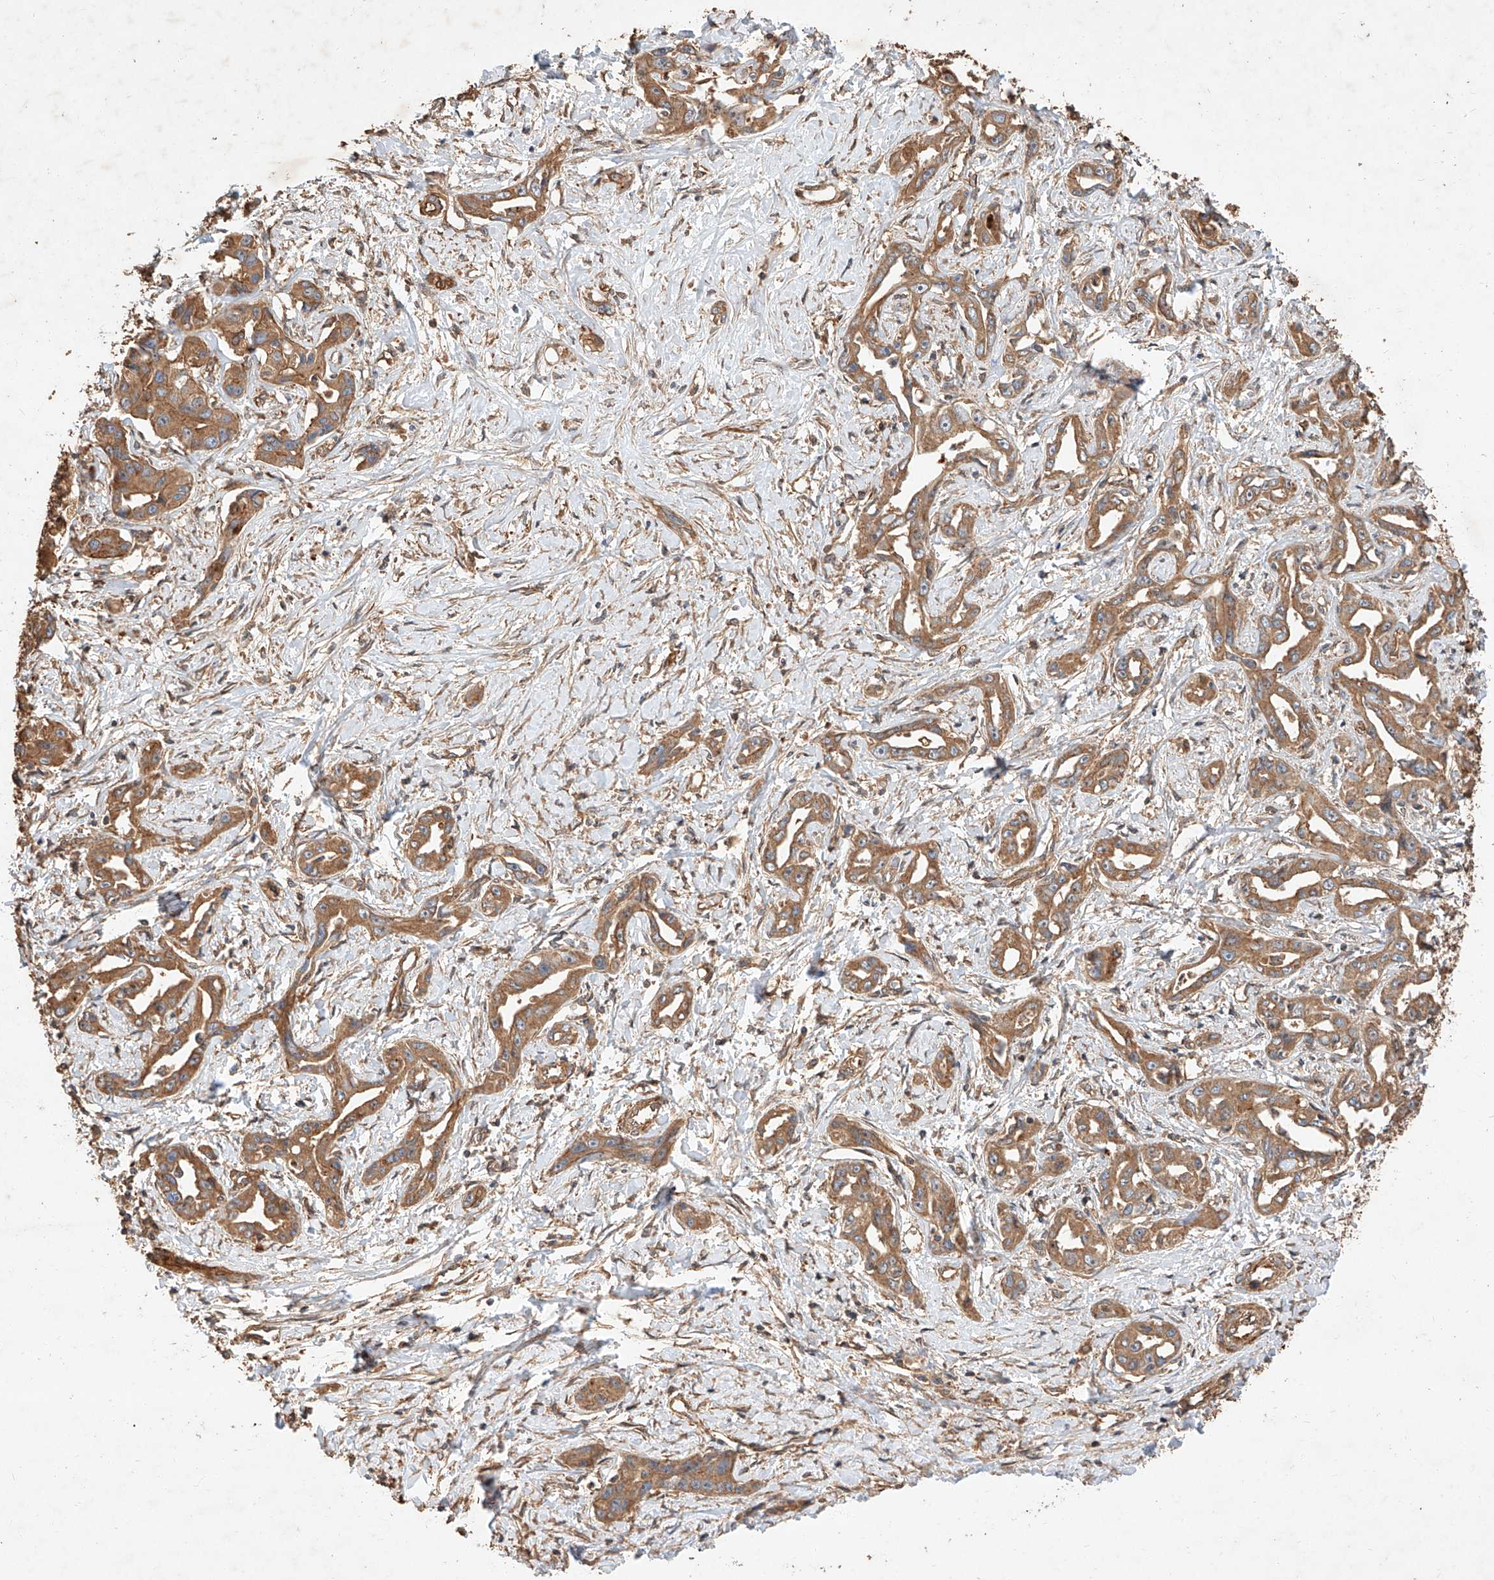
{"staining": {"intensity": "moderate", "quantity": ">75%", "location": "cytoplasmic/membranous"}, "tissue": "liver cancer", "cell_type": "Tumor cells", "image_type": "cancer", "snomed": [{"axis": "morphology", "description": "Cholangiocarcinoma"}, {"axis": "topography", "description": "Liver"}], "caption": "Protein analysis of liver cholangiocarcinoma tissue reveals moderate cytoplasmic/membranous positivity in about >75% of tumor cells.", "gene": "GHDC", "patient": {"sex": "male", "age": 59}}